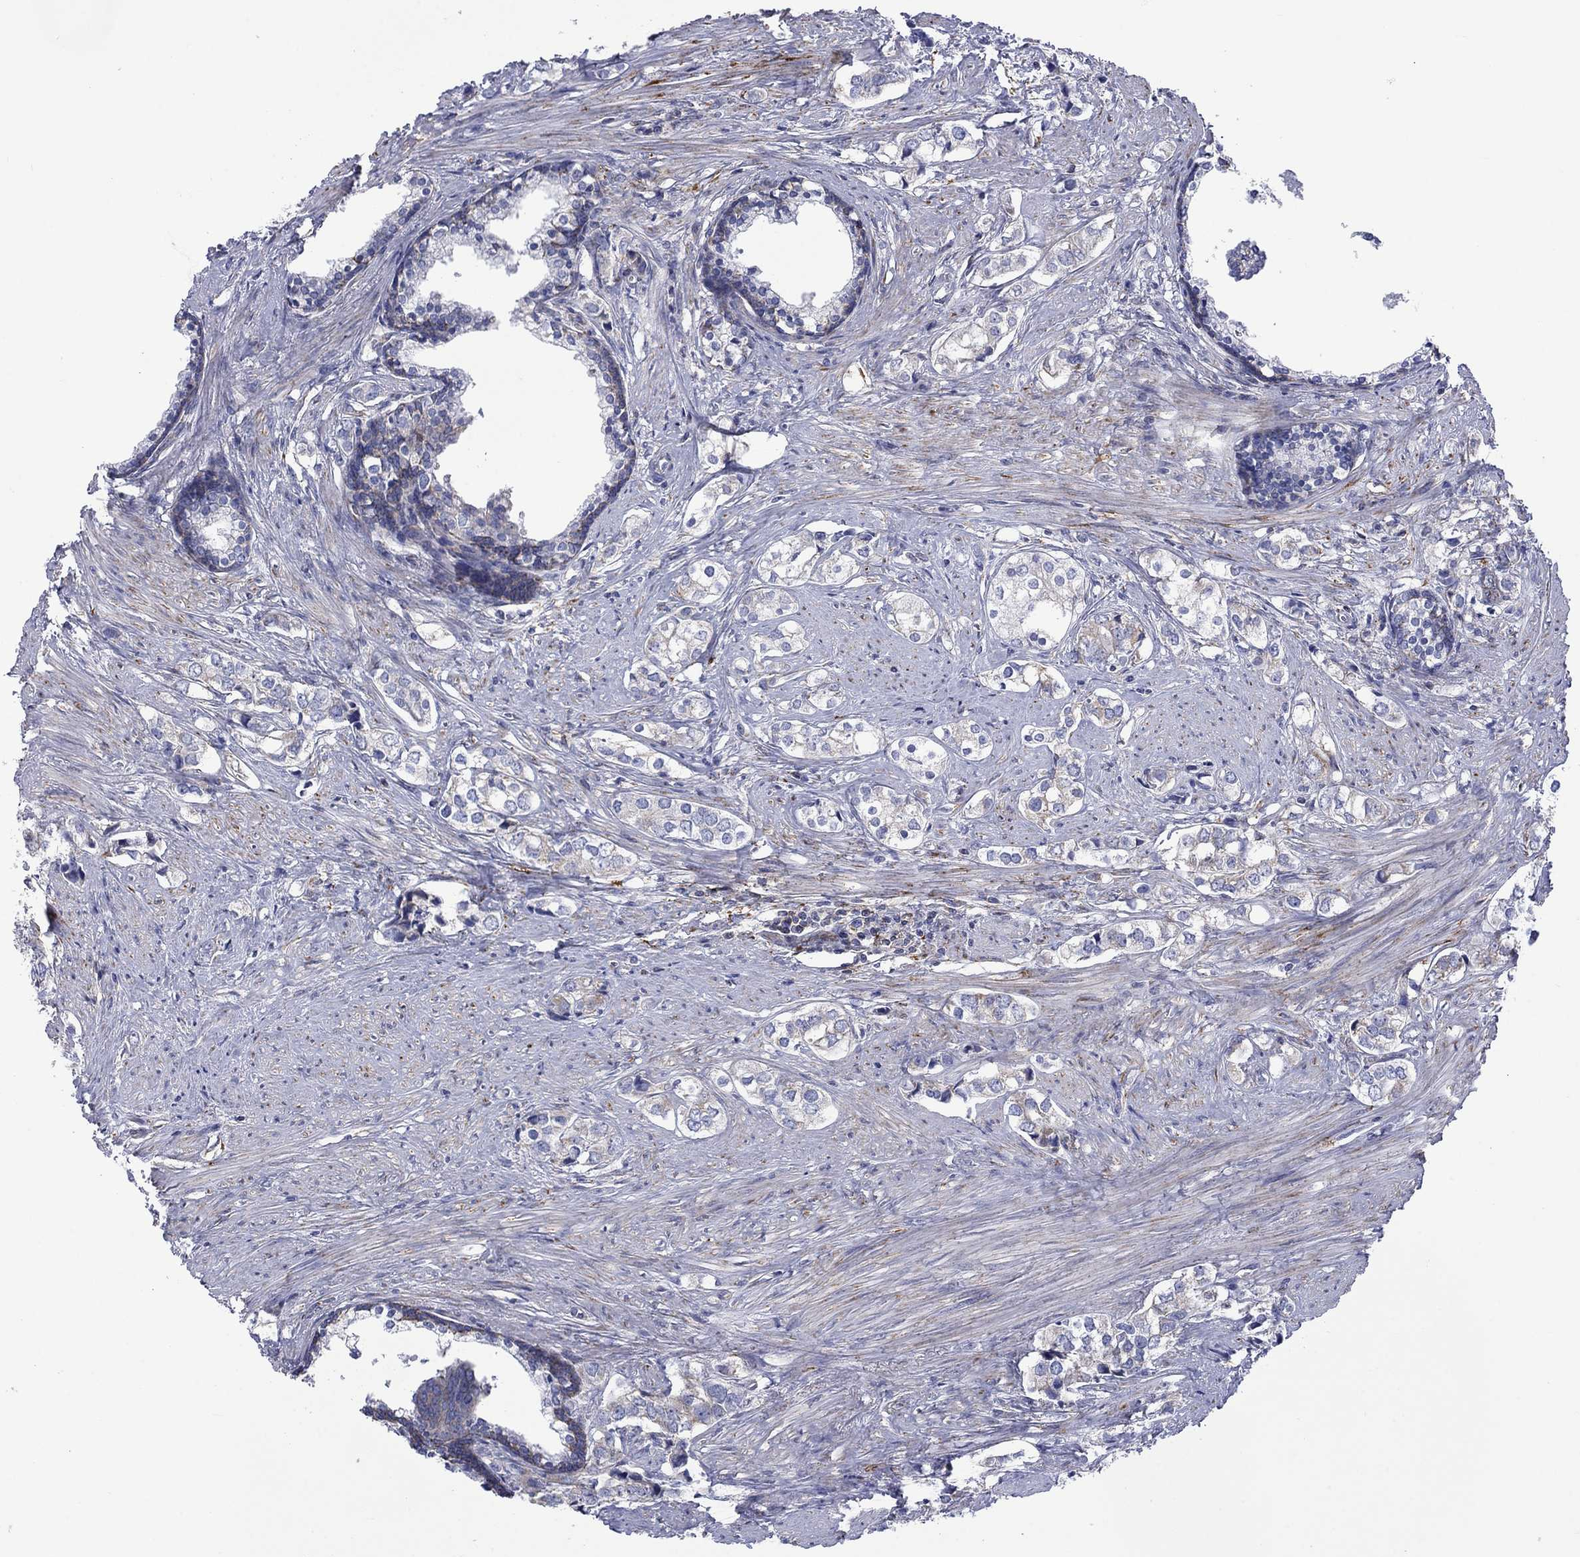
{"staining": {"intensity": "negative", "quantity": "none", "location": "none"}, "tissue": "prostate cancer", "cell_type": "Tumor cells", "image_type": "cancer", "snomed": [{"axis": "morphology", "description": "Adenocarcinoma, NOS"}, {"axis": "topography", "description": "Prostate and seminal vesicle, NOS"}], "caption": "Immunohistochemistry (IHC) photomicrograph of human adenocarcinoma (prostate) stained for a protein (brown), which shows no expression in tumor cells.", "gene": "CISD1", "patient": {"sex": "male", "age": 63}}